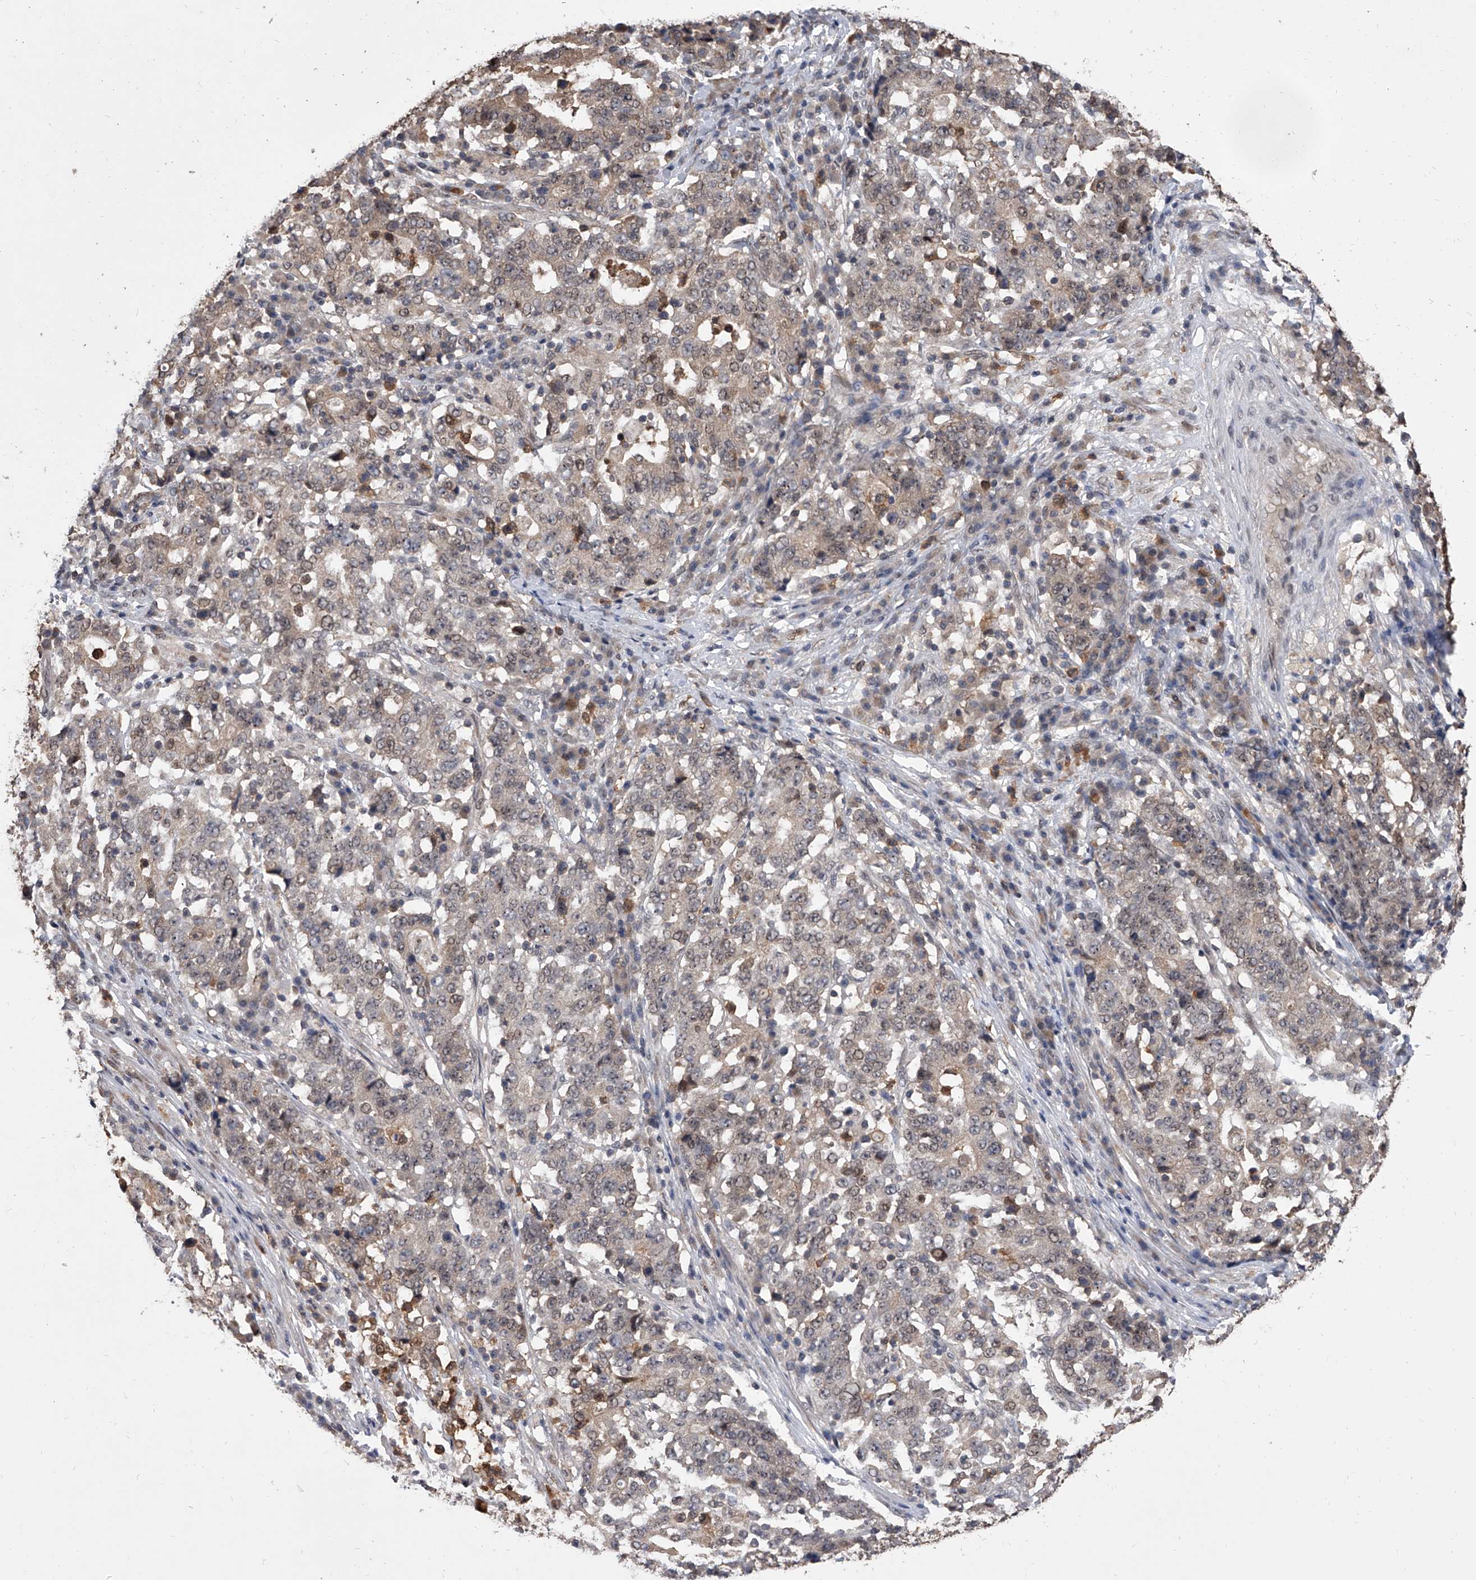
{"staining": {"intensity": "weak", "quantity": "<25%", "location": "cytoplasmic/membranous,nuclear"}, "tissue": "stomach cancer", "cell_type": "Tumor cells", "image_type": "cancer", "snomed": [{"axis": "morphology", "description": "Adenocarcinoma, NOS"}, {"axis": "topography", "description": "Stomach"}], "caption": "Immunohistochemical staining of human stomach cancer (adenocarcinoma) displays no significant expression in tumor cells. Nuclei are stained in blue.", "gene": "BHLHE23", "patient": {"sex": "male", "age": 59}}